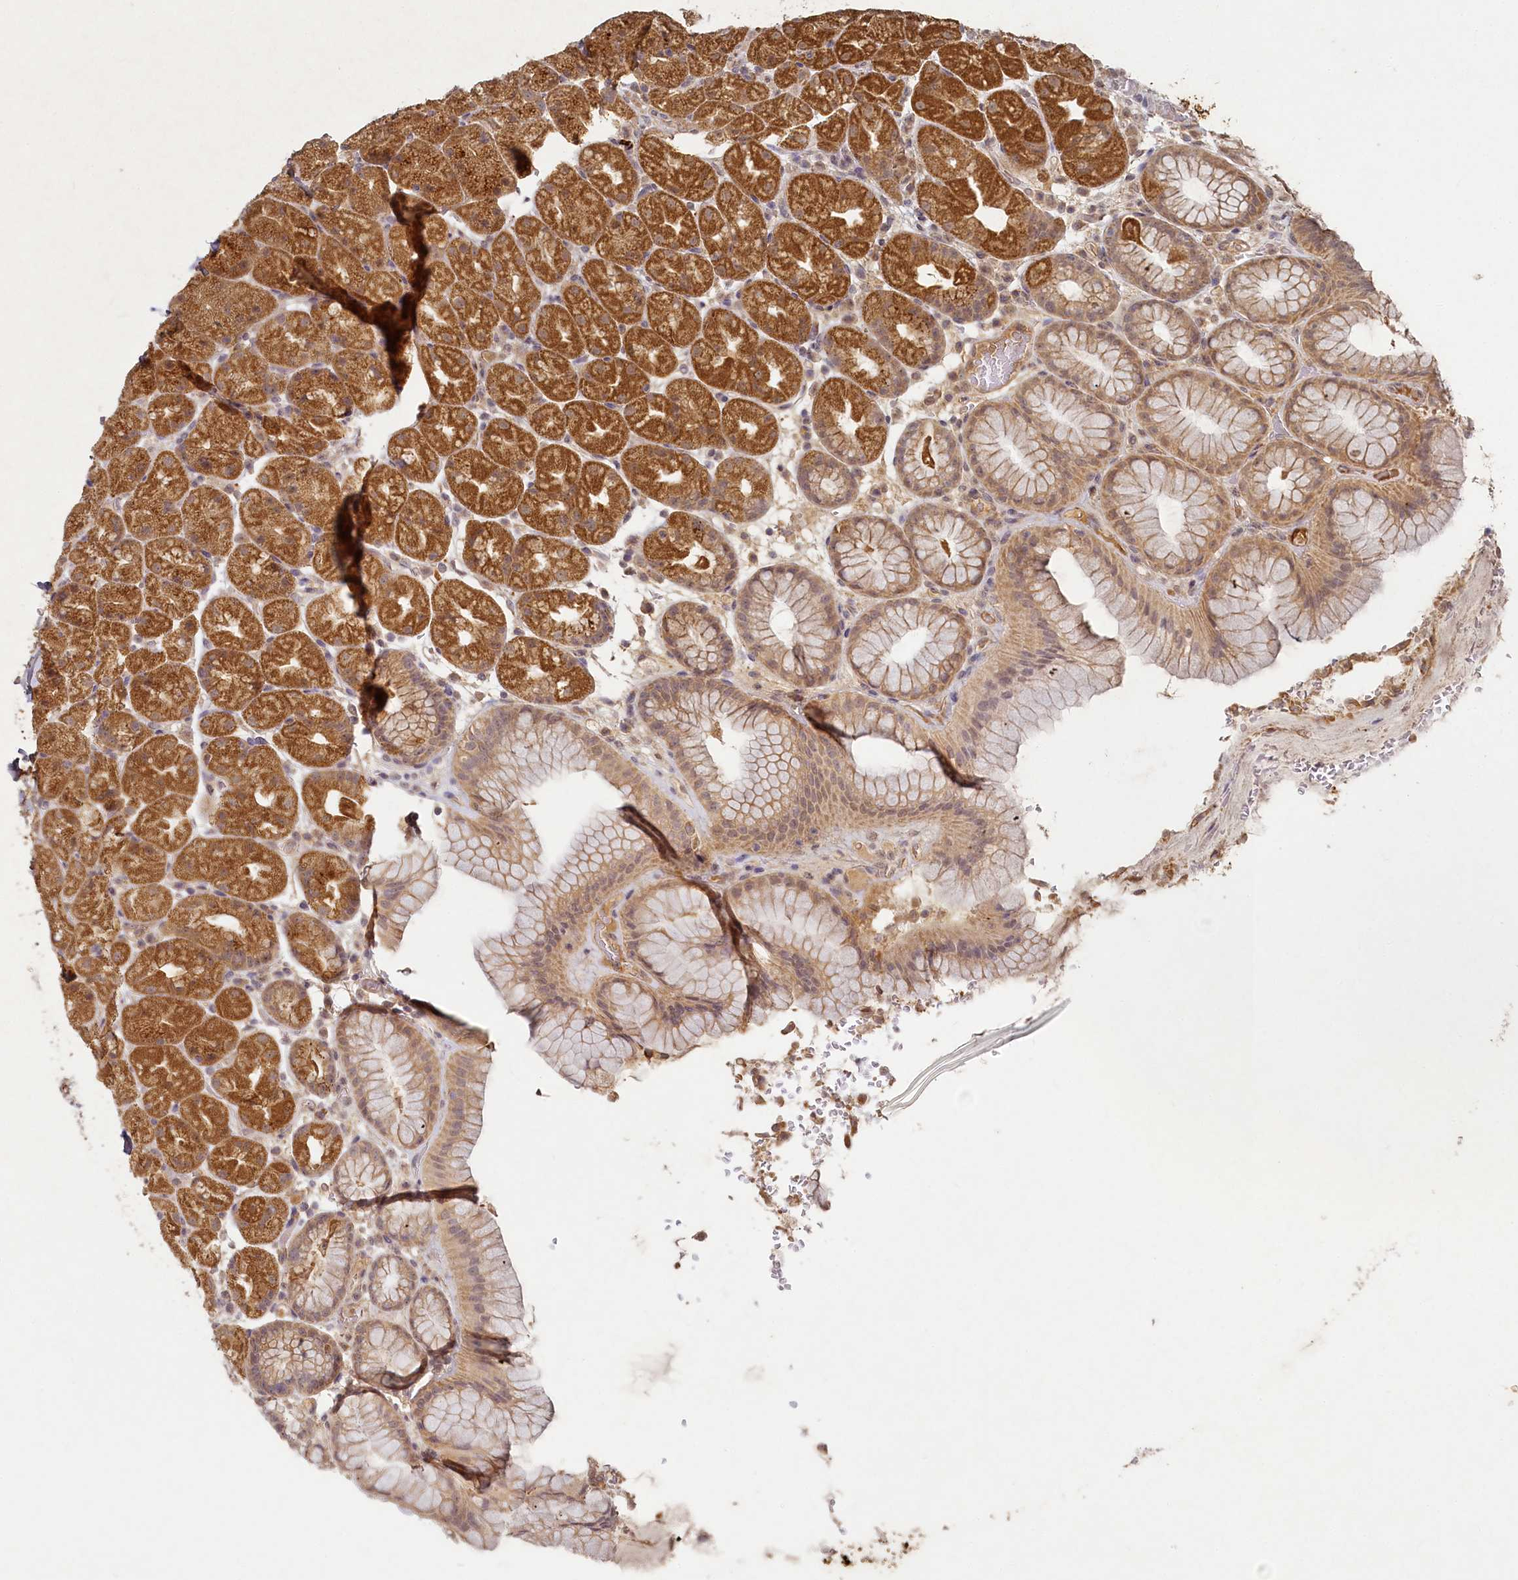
{"staining": {"intensity": "strong", "quantity": ">75%", "location": "cytoplasmic/membranous"}, "tissue": "stomach", "cell_type": "Glandular cells", "image_type": "normal", "snomed": [{"axis": "morphology", "description": "Normal tissue, NOS"}, {"axis": "topography", "description": "Stomach, upper"}, {"axis": "topography", "description": "Stomach, lower"}], "caption": "Glandular cells exhibit strong cytoplasmic/membranous positivity in about >75% of cells in benign stomach.", "gene": "HERC3", "patient": {"sex": "male", "age": 67}}